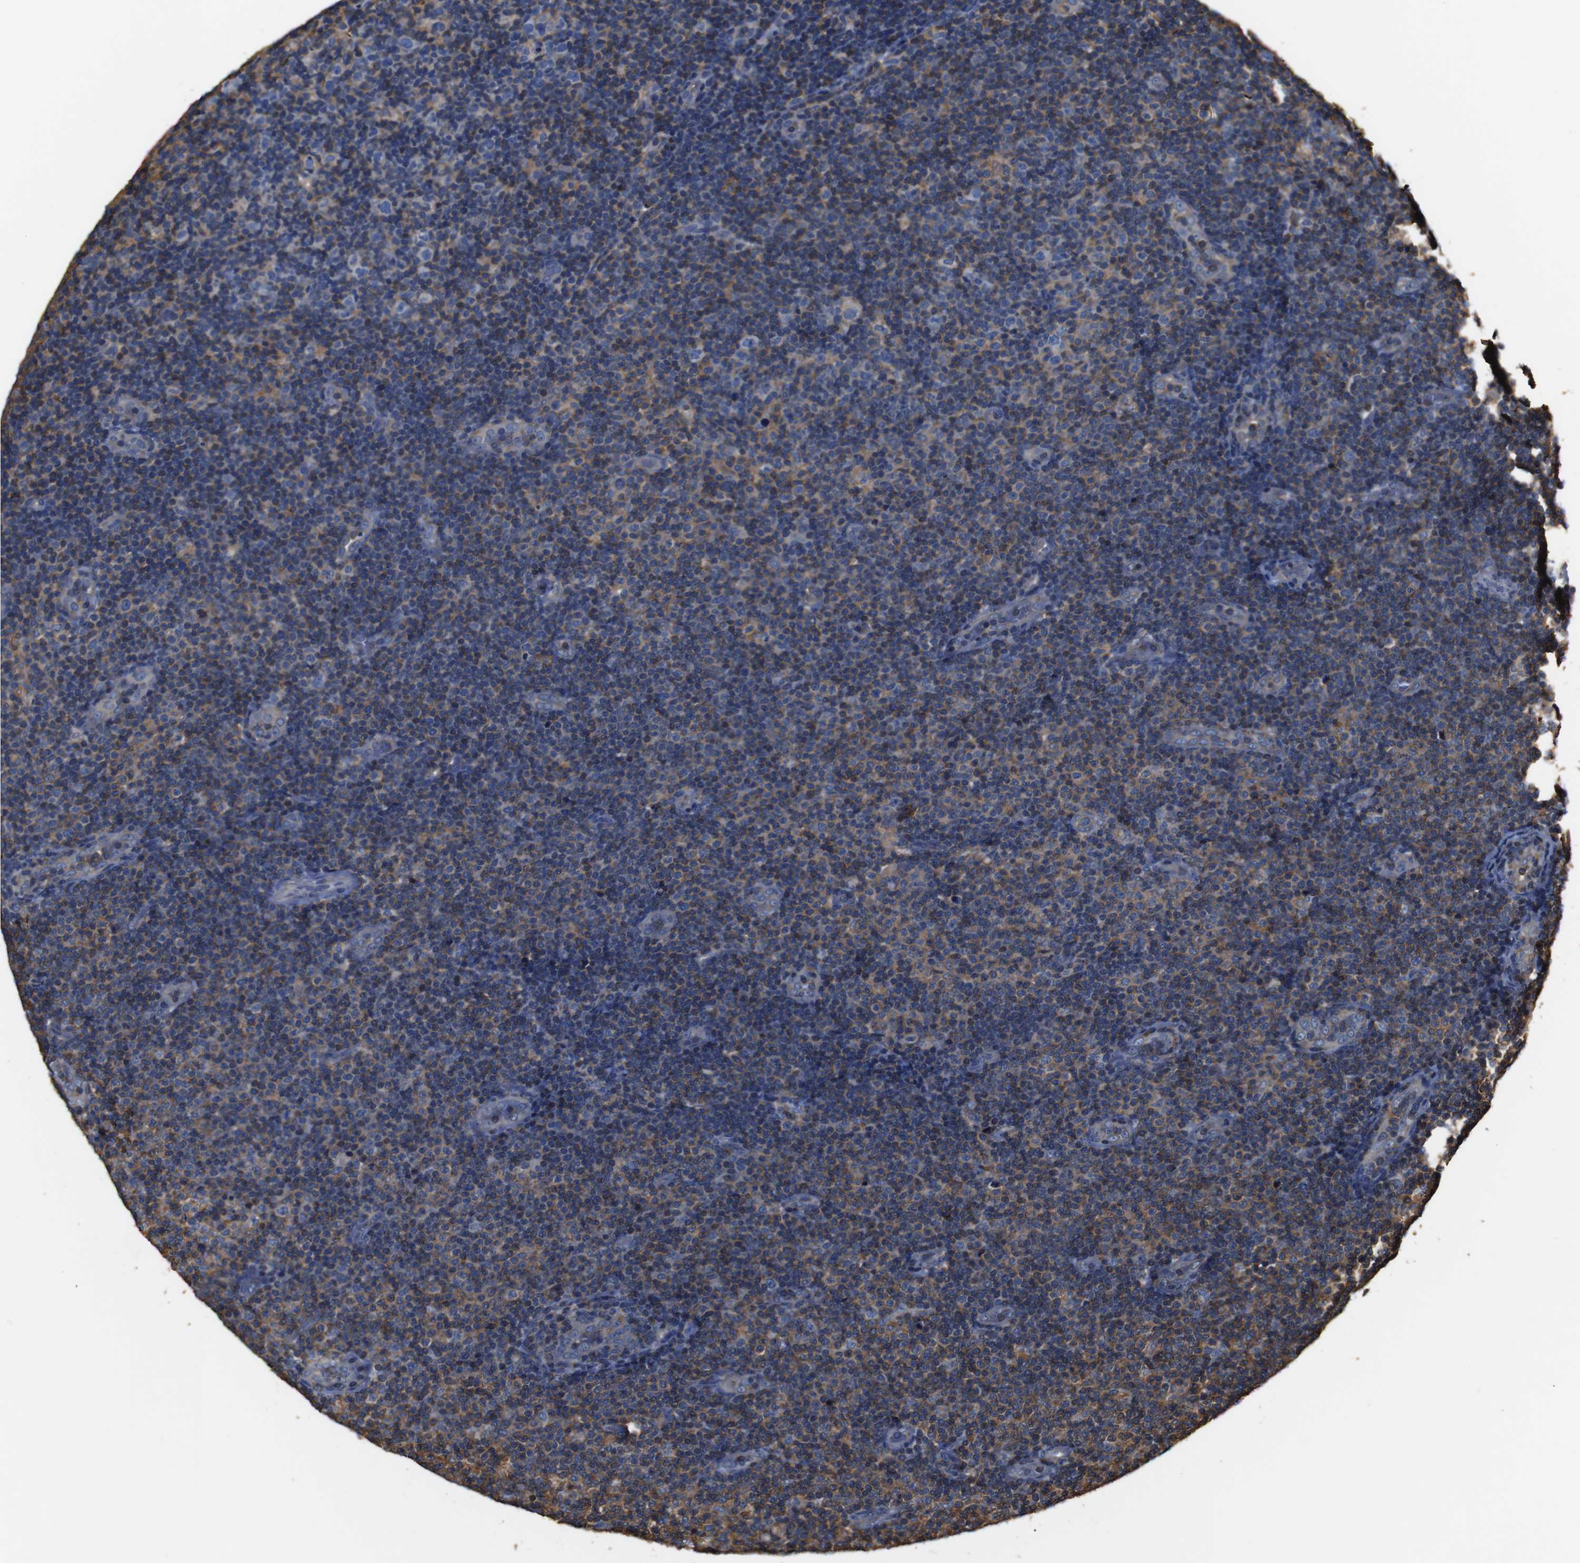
{"staining": {"intensity": "negative", "quantity": "none", "location": "none"}, "tissue": "lymphoma", "cell_type": "Tumor cells", "image_type": "cancer", "snomed": [{"axis": "morphology", "description": "Malignant lymphoma, non-Hodgkin's type, Low grade"}, {"axis": "topography", "description": "Lymph node"}], "caption": "DAB immunohistochemical staining of lymphoma exhibits no significant staining in tumor cells.", "gene": "PI4KA", "patient": {"sex": "male", "age": 83}}